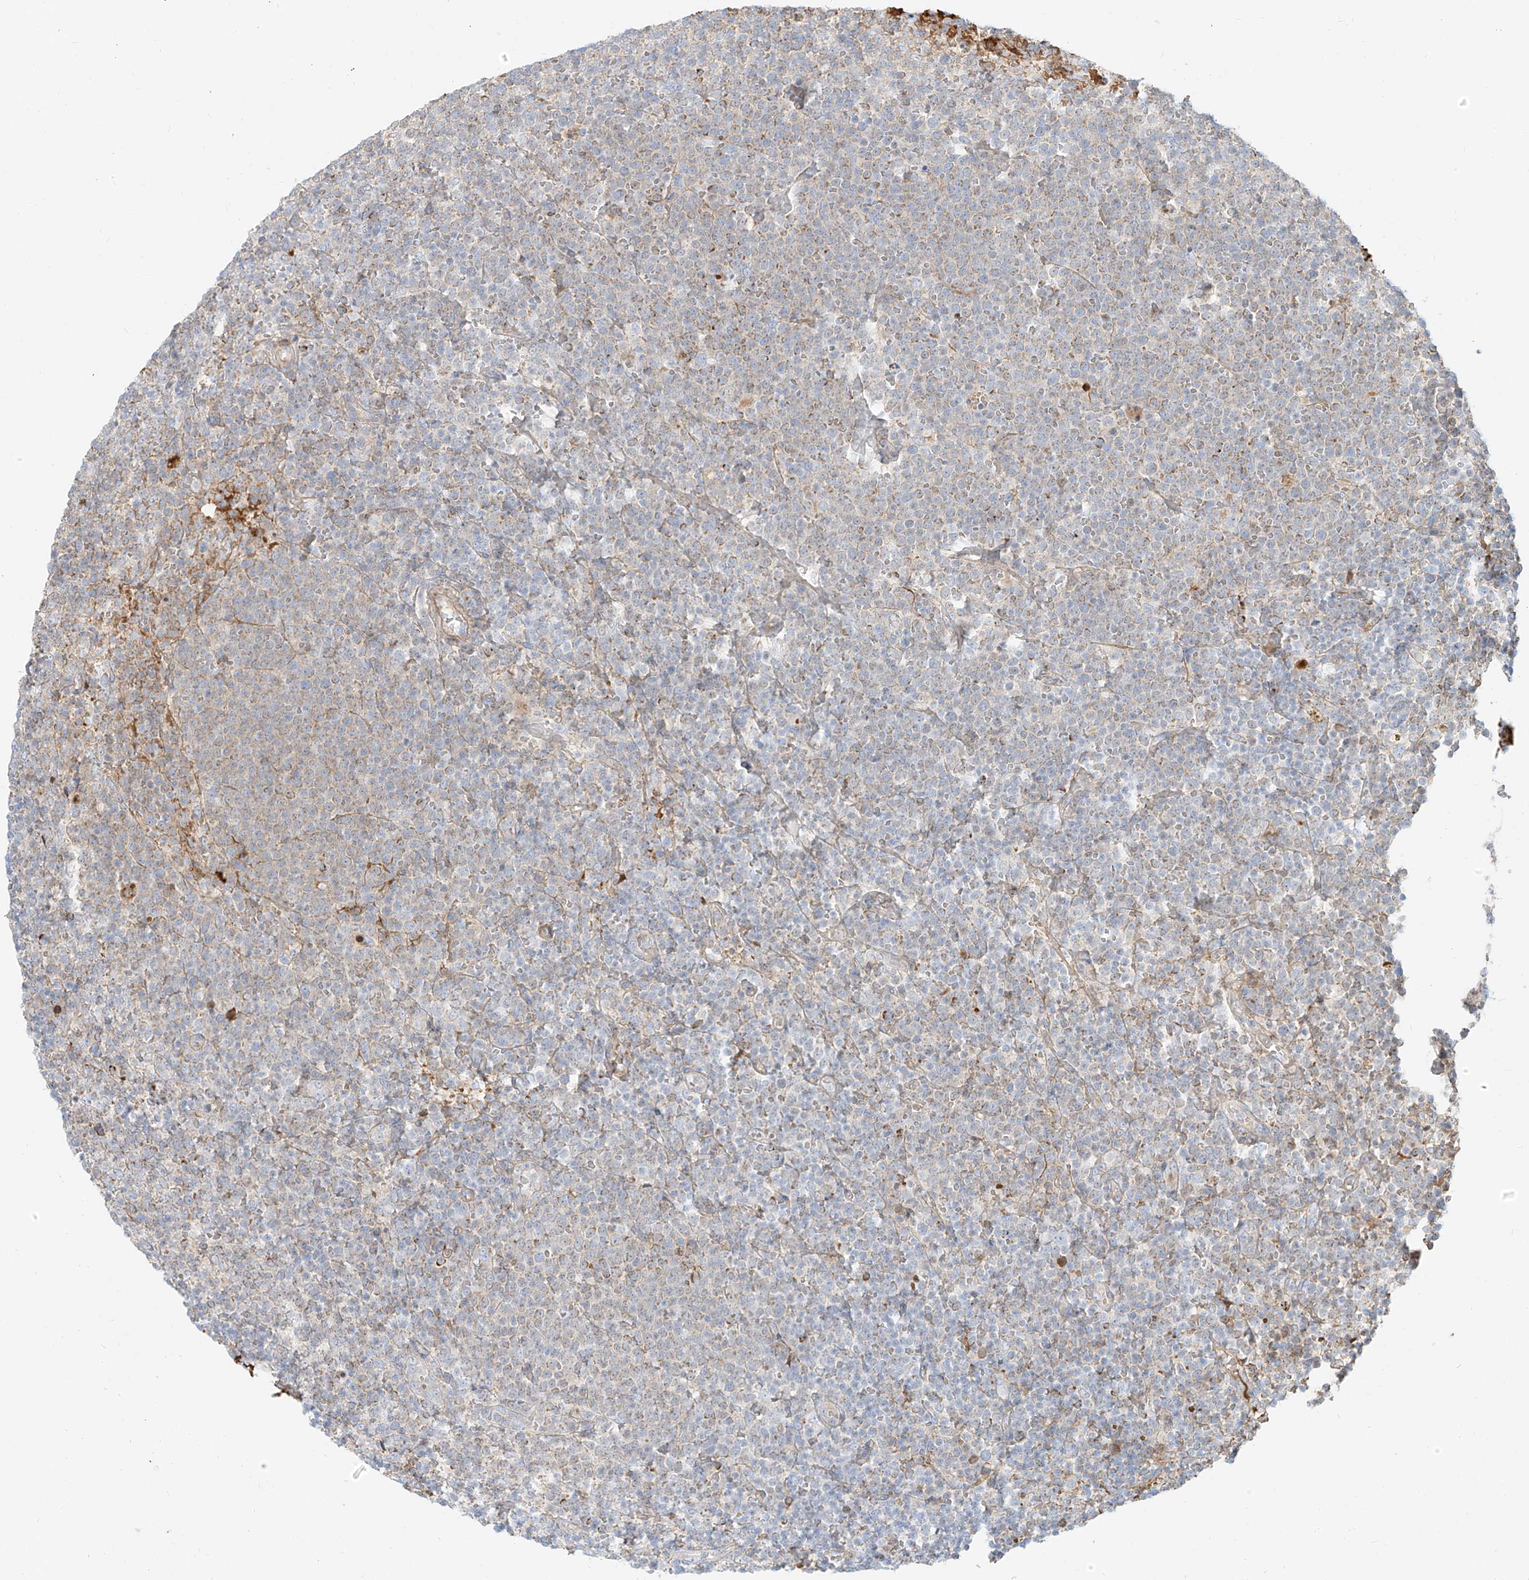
{"staining": {"intensity": "moderate", "quantity": "<25%", "location": "cytoplasmic/membranous"}, "tissue": "lymphoma", "cell_type": "Tumor cells", "image_type": "cancer", "snomed": [{"axis": "morphology", "description": "Malignant lymphoma, non-Hodgkin's type, High grade"}, {"axis": "topography", "description": "Lymph node"}], "caption": "Lymphoma was stained to show a protein in brown. There is low levels of moderate cytoplasmic/membranous positivity in approximately <25% of tumor cells. (DAB (3,3'-diaminobenzidine) IHC, brown staining for protein, blue staining for nuclei).", "gene": "OCSTAMP", "patient": {"sex": "male", "age": 61}}